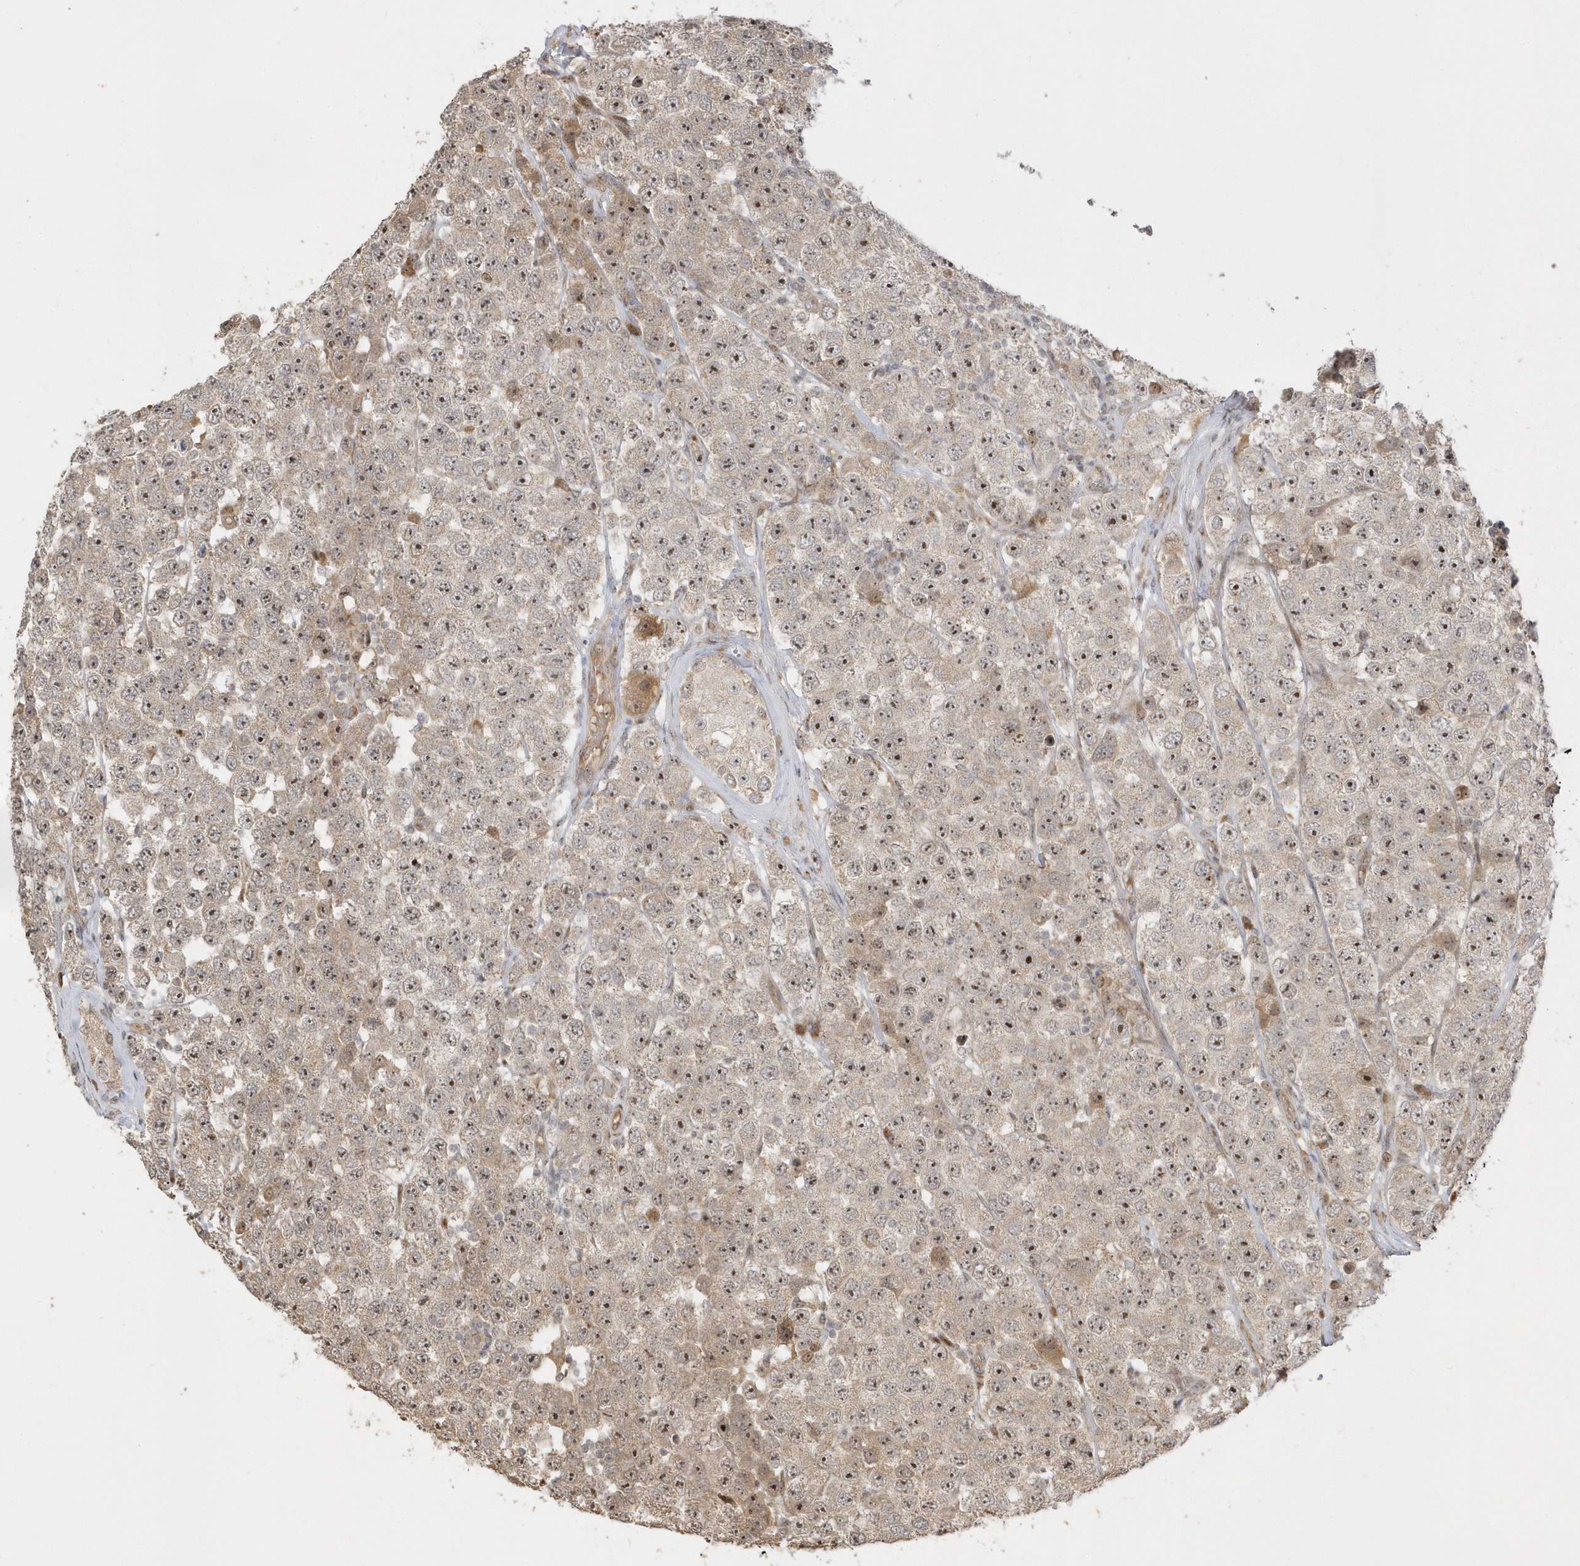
{"staining": {"intensity": "moderate", "quantity": ">75%", "location": "nuclear"}, "tissue": "testis cancer", "cell_type": "Tumor cells", "image_type": "cancer", "snomed": [{"axis": "morphology", "description": "Seminoma, NOS"}, {"axis": "topography", "description": "Testis"}], "caption": "This is a photomicrograph of IHC staining of testis cancer (seminoma), which shows moderate expression in the nuclear of tumor cells.", "gene": "ECM2", "patient": {"sex": "male", "age": 28}}